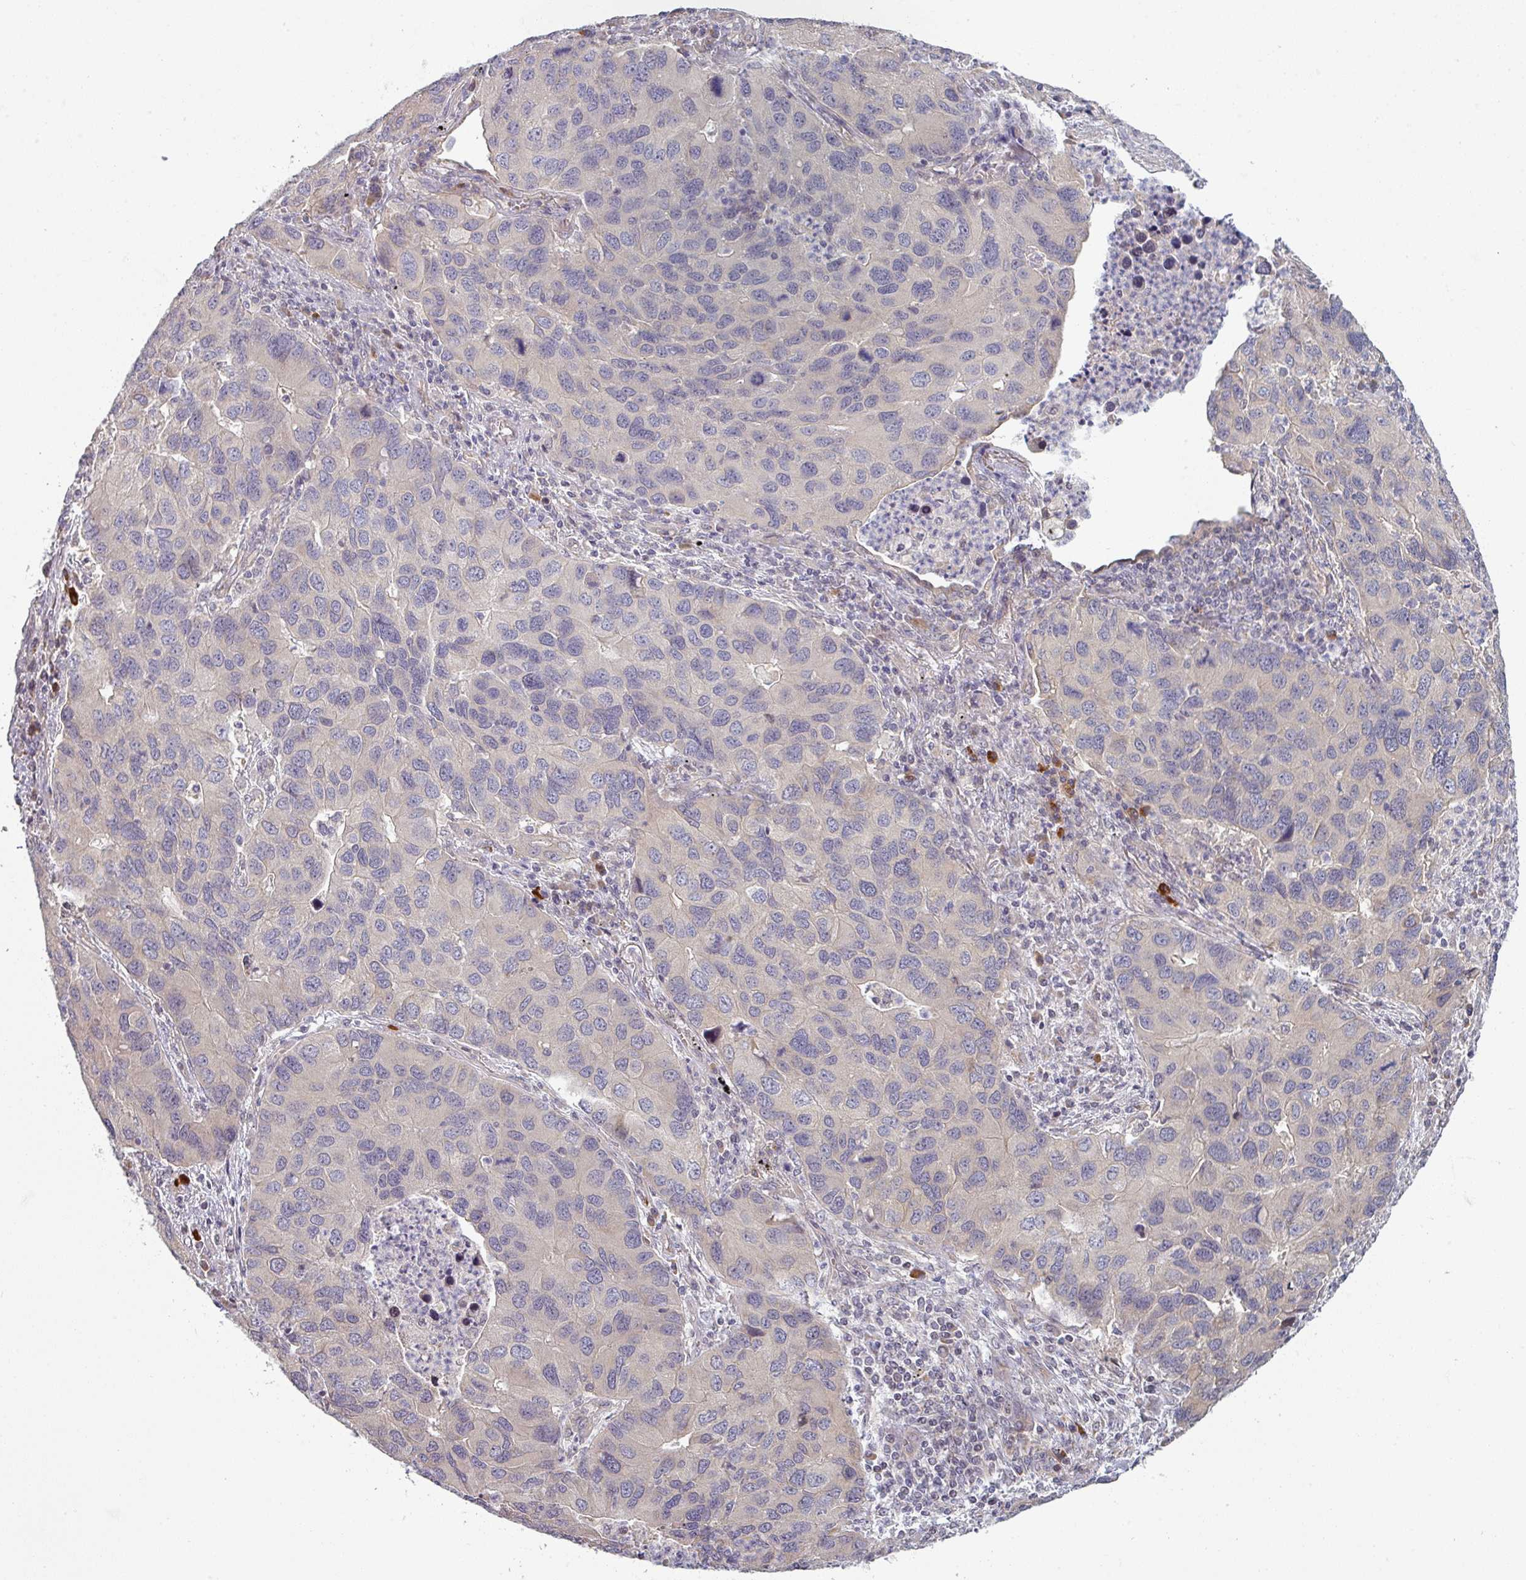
{"staining": {"intensity": "negative", "quantity": "none", "location": "none"}, "tissue": "lung cancer", "cell_type": "Tumor cells", "image_type": "cancer", "snomed": [{"axis": "morphology", "description": "Aneuploidy"}, {"axis": "morphology", "description": "Adenocarcinoma, NOS"}, {"axis": "topography", "description": "Lymph node"}, {"axis": "topography", "description": "Lung"}], "caption": "Tumor cells are negative for brown protein staining in adenocarcinoma (lung). (Stains: DAB (3,3'-diaminobenzidine) immunohistochemistry with hematoxylin counter stain, Microscopy: brightfield microscopy at high magnification).", "gene": "PLEKHJ1", "patient": {"sex": "female", "age": 74}}